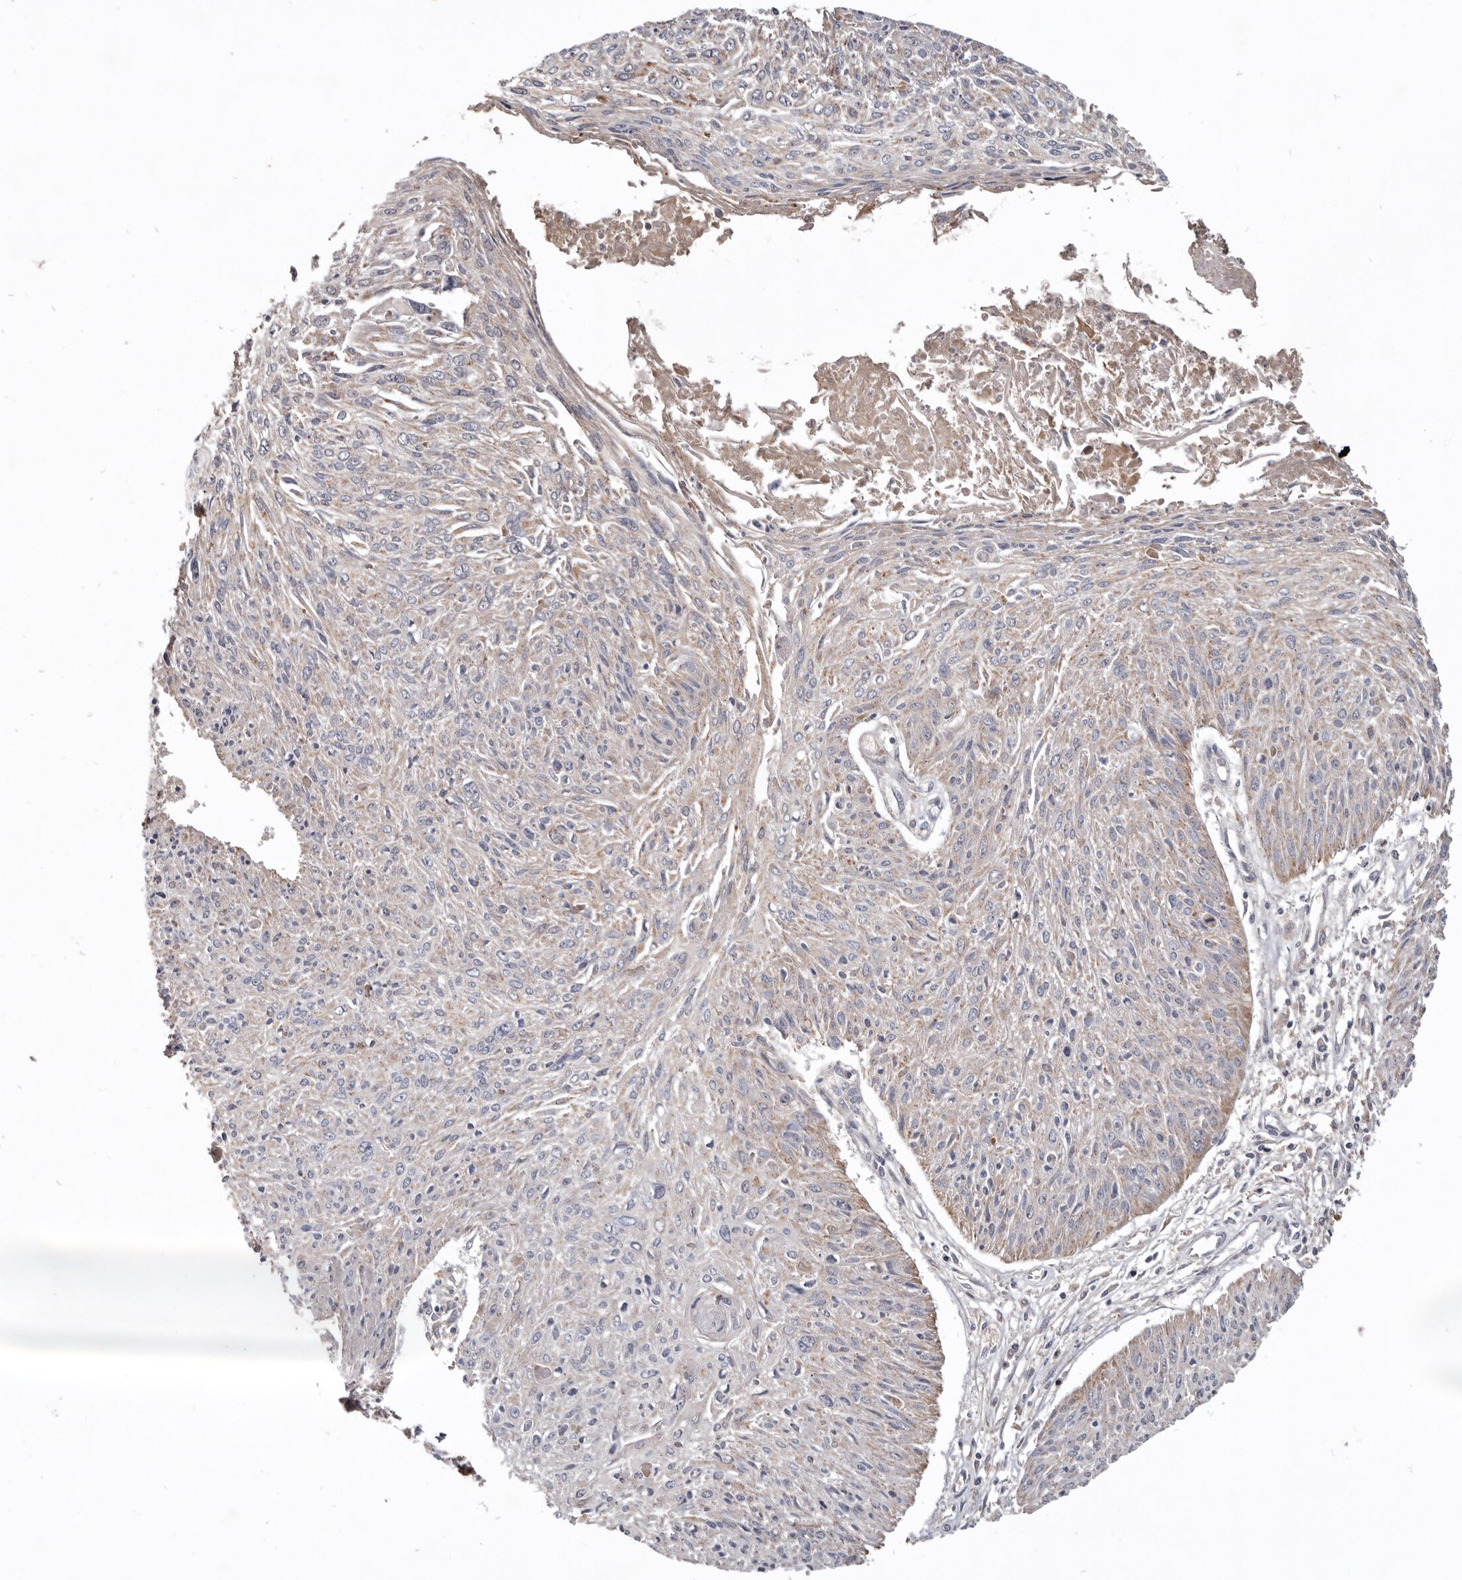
{"staining": {"intensity": "weak", "quantity": "<25%", "location": "cytoplasmic/membranous"}, "tissue": "cervical cancer", "cell_type": "Tumor cells", "image_type": "cancer", "snomed": [{"axis": "morphology", "description": "Squamous cell carcinoma, NOS"}, {"axis": "topography", "description": "Cervix"}], "caption": "There is no significant positivity in tumor cells of cervical squamous cell carcinoma.", "gene": "NENF", "patient": {"sex": "female", "age": 51}}